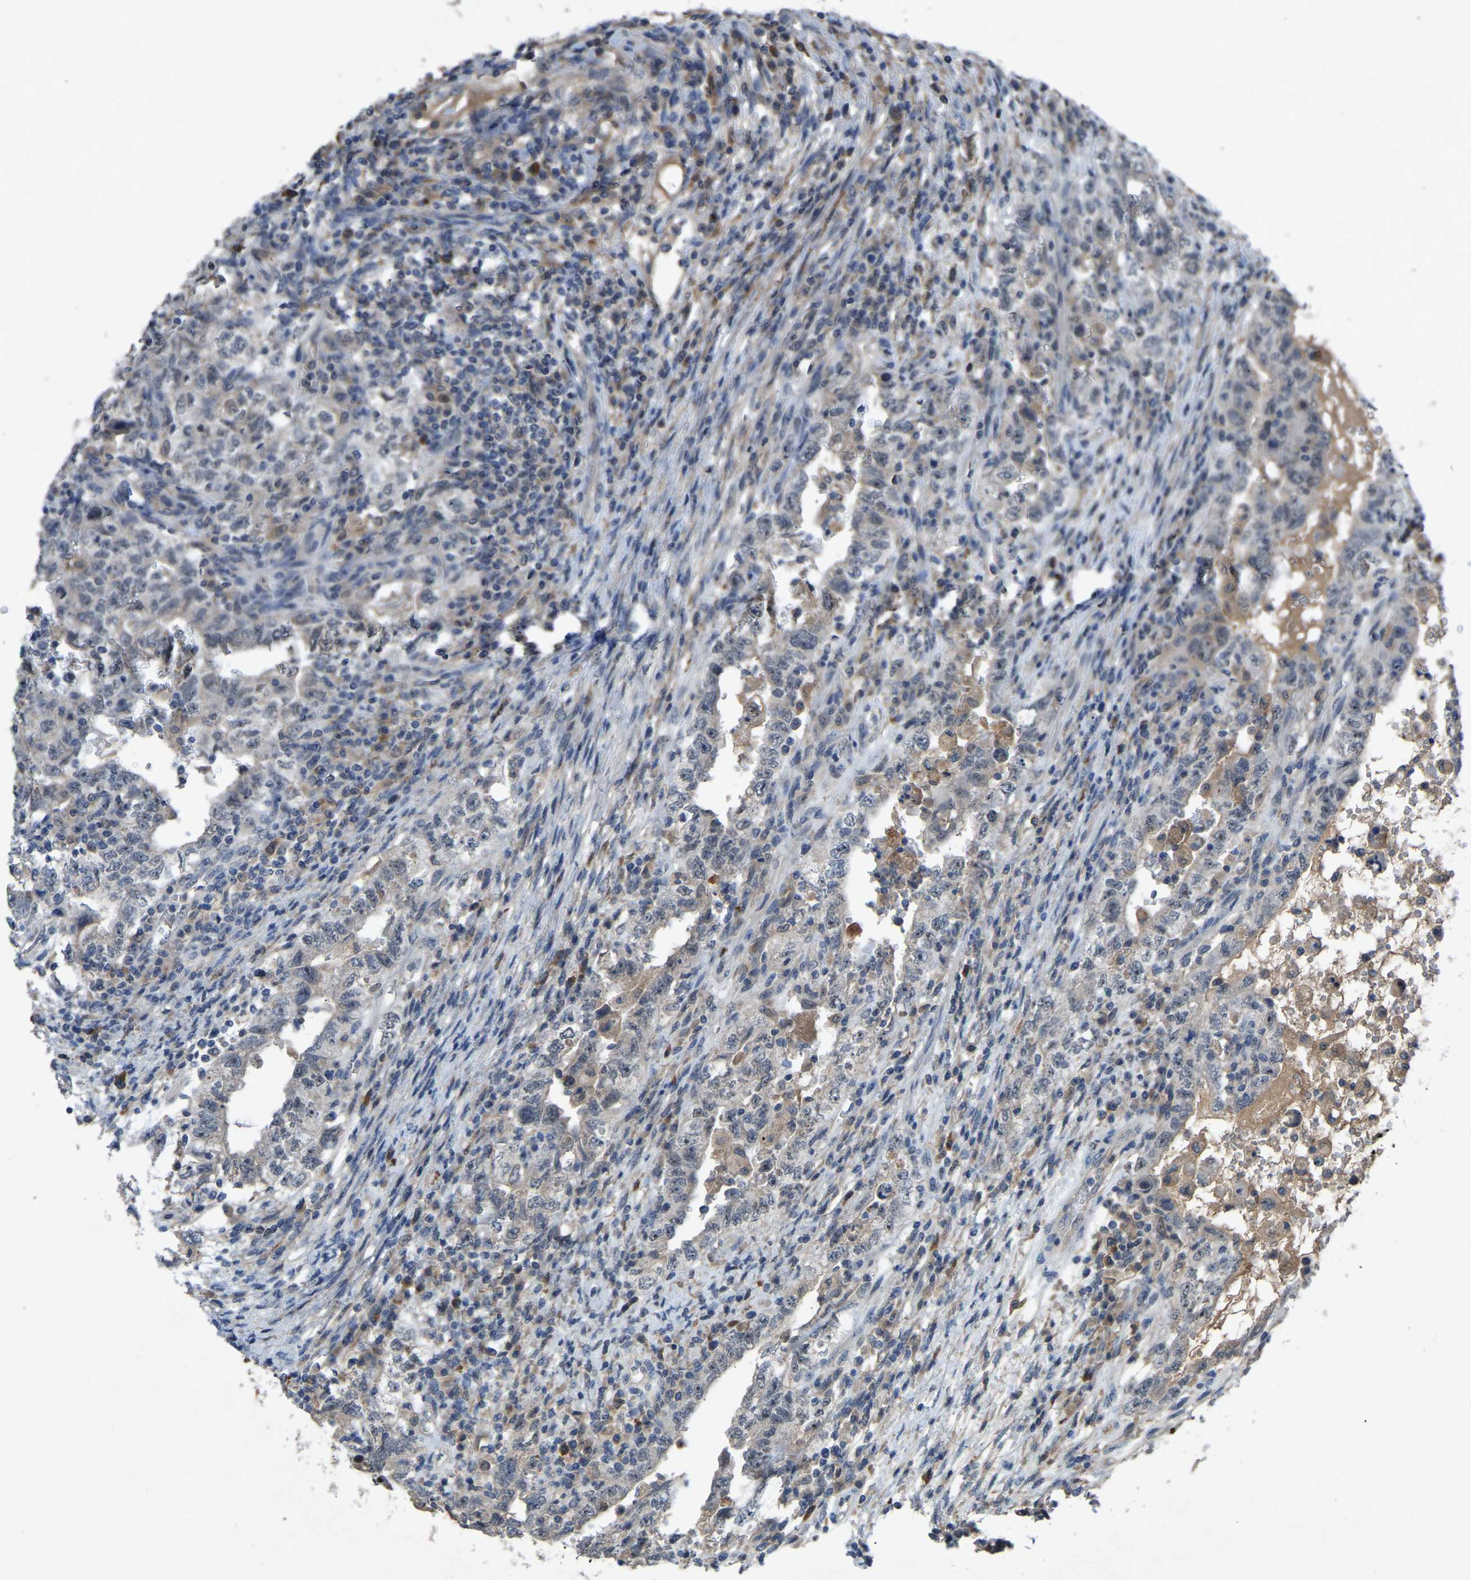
{"staining": {"intensity": "negative", "quantity": "none", "location": "none"}, "tissue": "testis cancer", "cell_type": "Tumor cells", "image_type": "cancer", "snomed": [{"axis": "morphology", "description": "Carcinoma, Embryonal, NOS"}, {"axis": "topography", "description": "Testis"}], "caption": "Immunohistochemistry of human testis cancer reveals no expression in tumor cells.", "gene": "FHIT", "patient": {"sex": "male", "age": 26}}